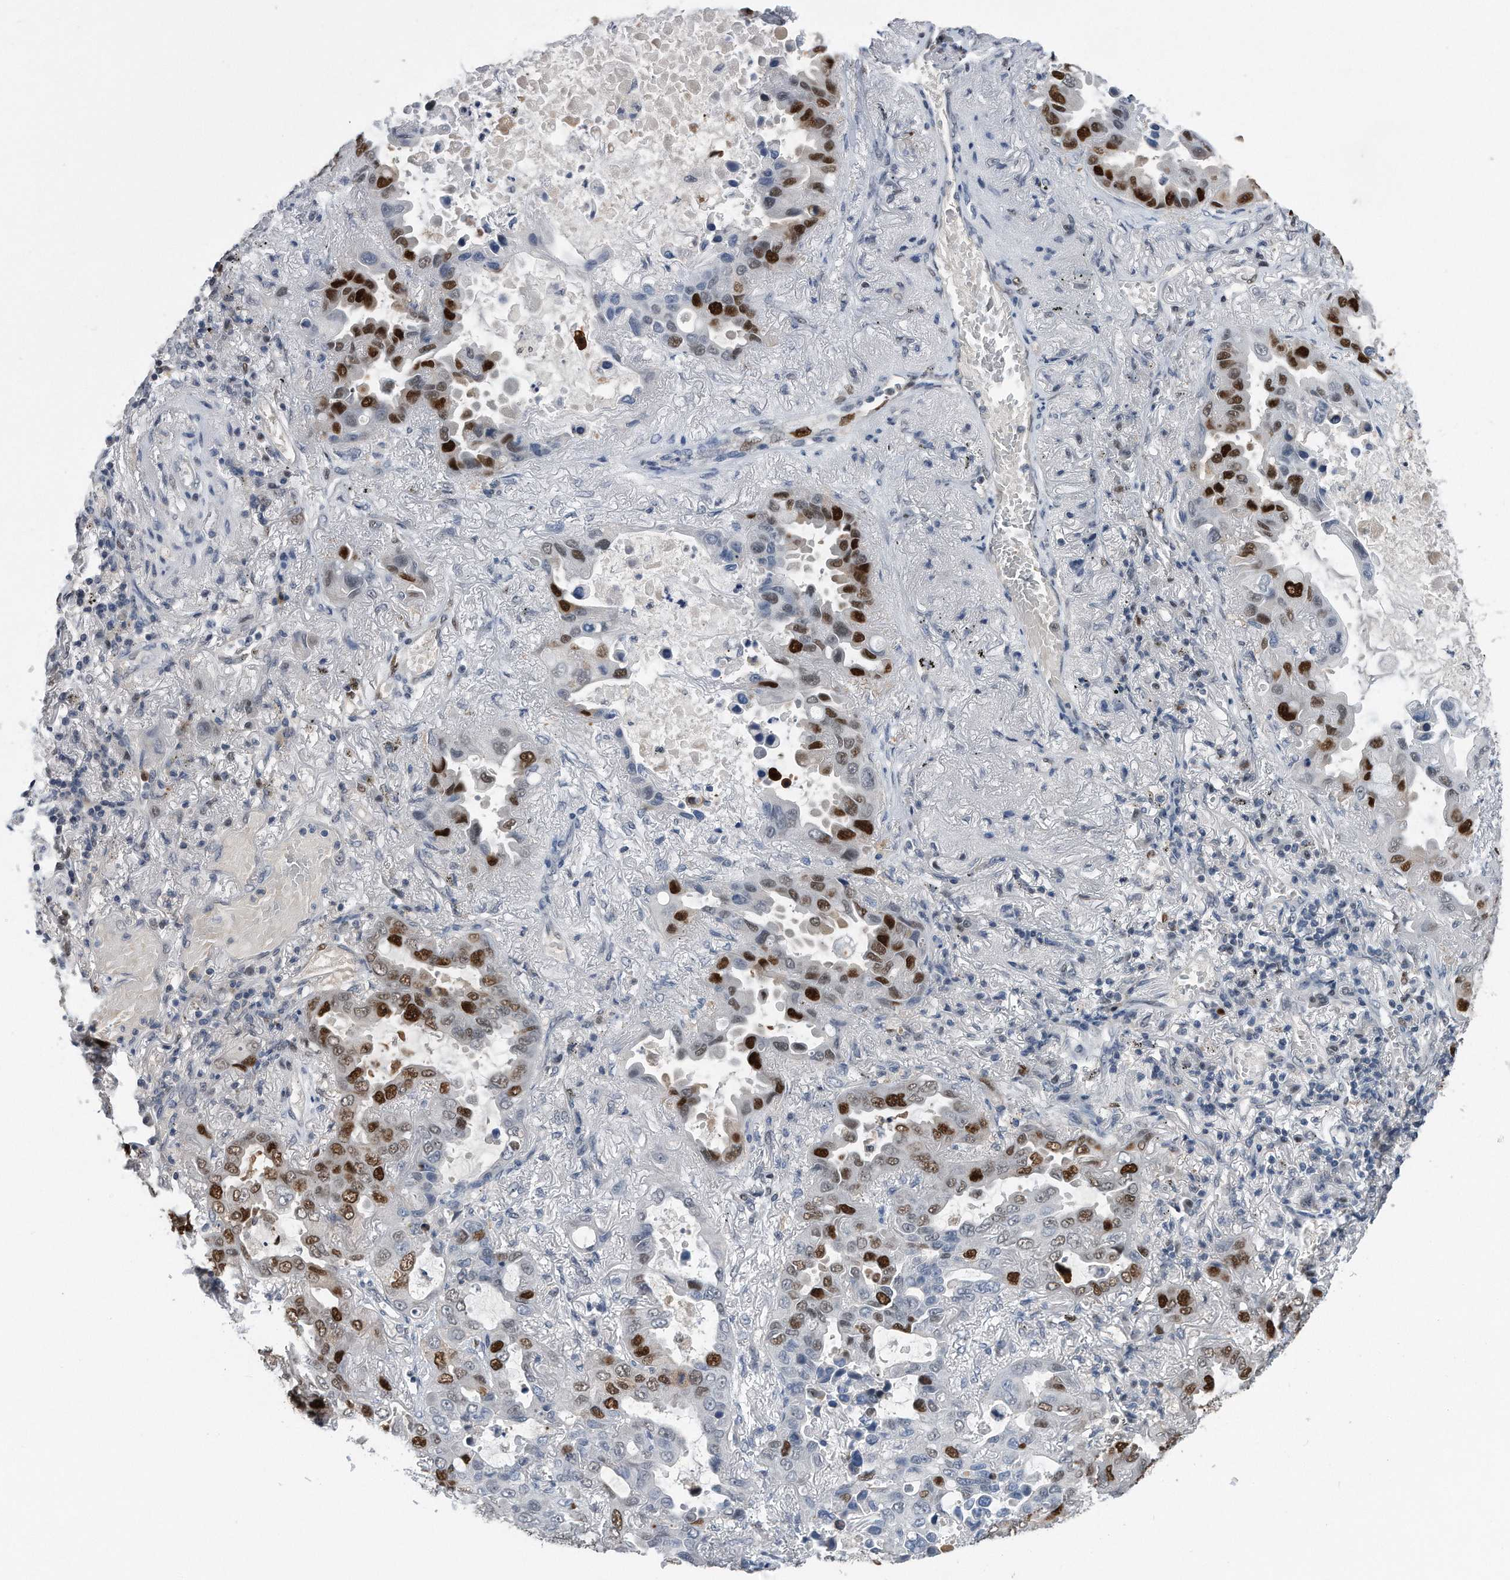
{"staining": {"intensity": "strong", "quantity": "25%-75%", "location": "nuclear"}, "tissue": "lung cancer", "cell_type": "Tumor cells", "image_type": "cancer", "snomed": [{"axis": "morphology", "description": "Adenocarcinoma, NOS"}, {"axis": "topography", "description": "Lung"}], "caption": "Adenocarcinoma (lung) was stained to show a protein in brown. There is high levels of strong nuclear positivity in approximately 25%-75% of tumor cells. (IHC, brightfield microscopy, high magnification).", "gene": "PCNA", "patient": {"sex": "male", "age": 64}}